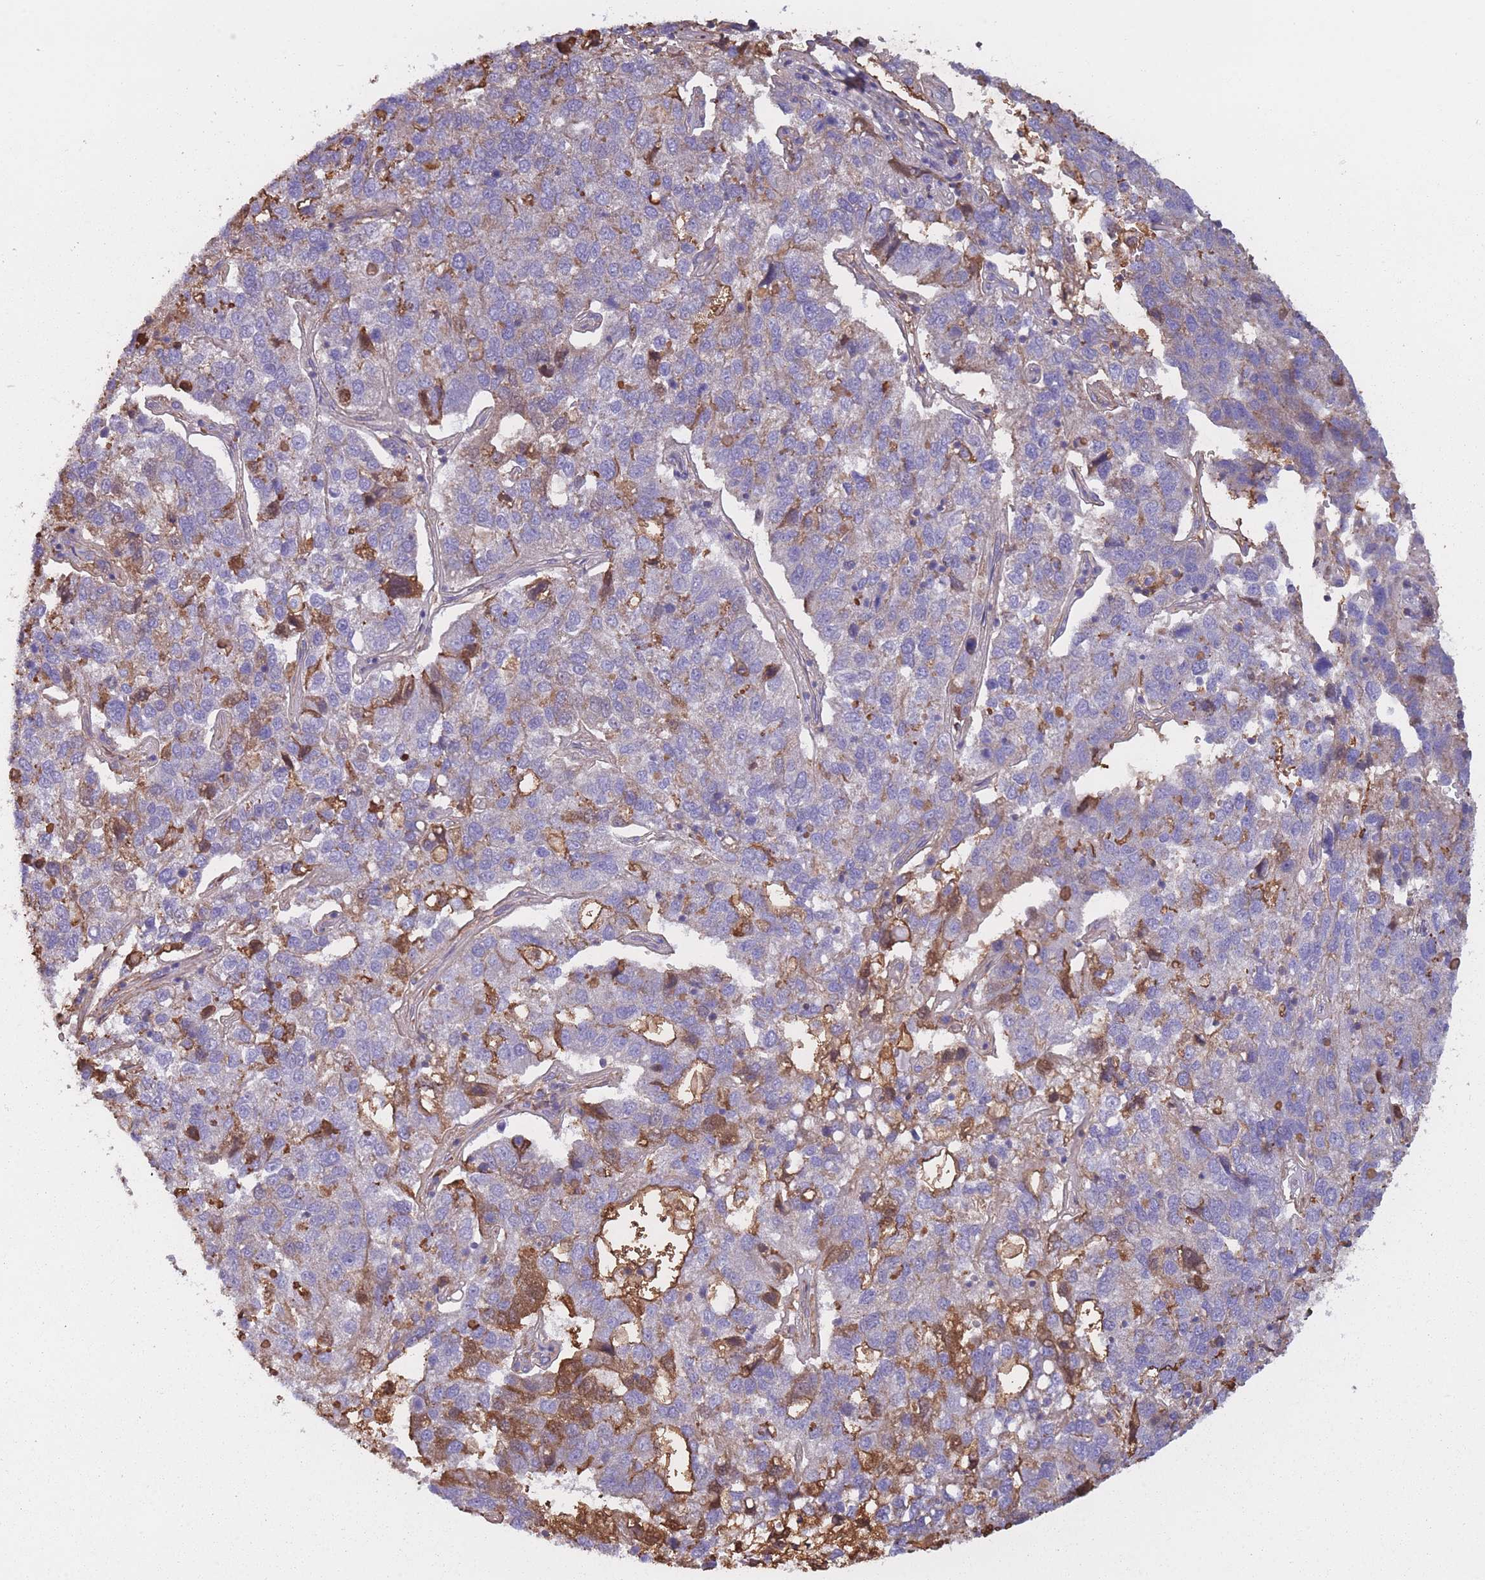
{"staining": {"intensity": "moderate", "quantity": "<25%", "location": "cytoplasmic/membranous"}, "tissue": "pancreatic cancer", "cell_type": "Tumor cells", "image_type": "cancer", "snomed": [{"axis": "morphology", "description": "Adenocarcinoma, NOS"}, {"axis": "topography", "description": "Pancreas"}], "caption": "This histopathology image exhibits adenocarcinoma (pancreatic) stained with immunohistochemistry to label a protein in brown. The cytoplasmic/membranous of tumor cells show moderate positivity for the protein. Nuclei are counter-stained blue.", "gene": "KAT2A", "patient": {"sex": "female", "age": 61}}